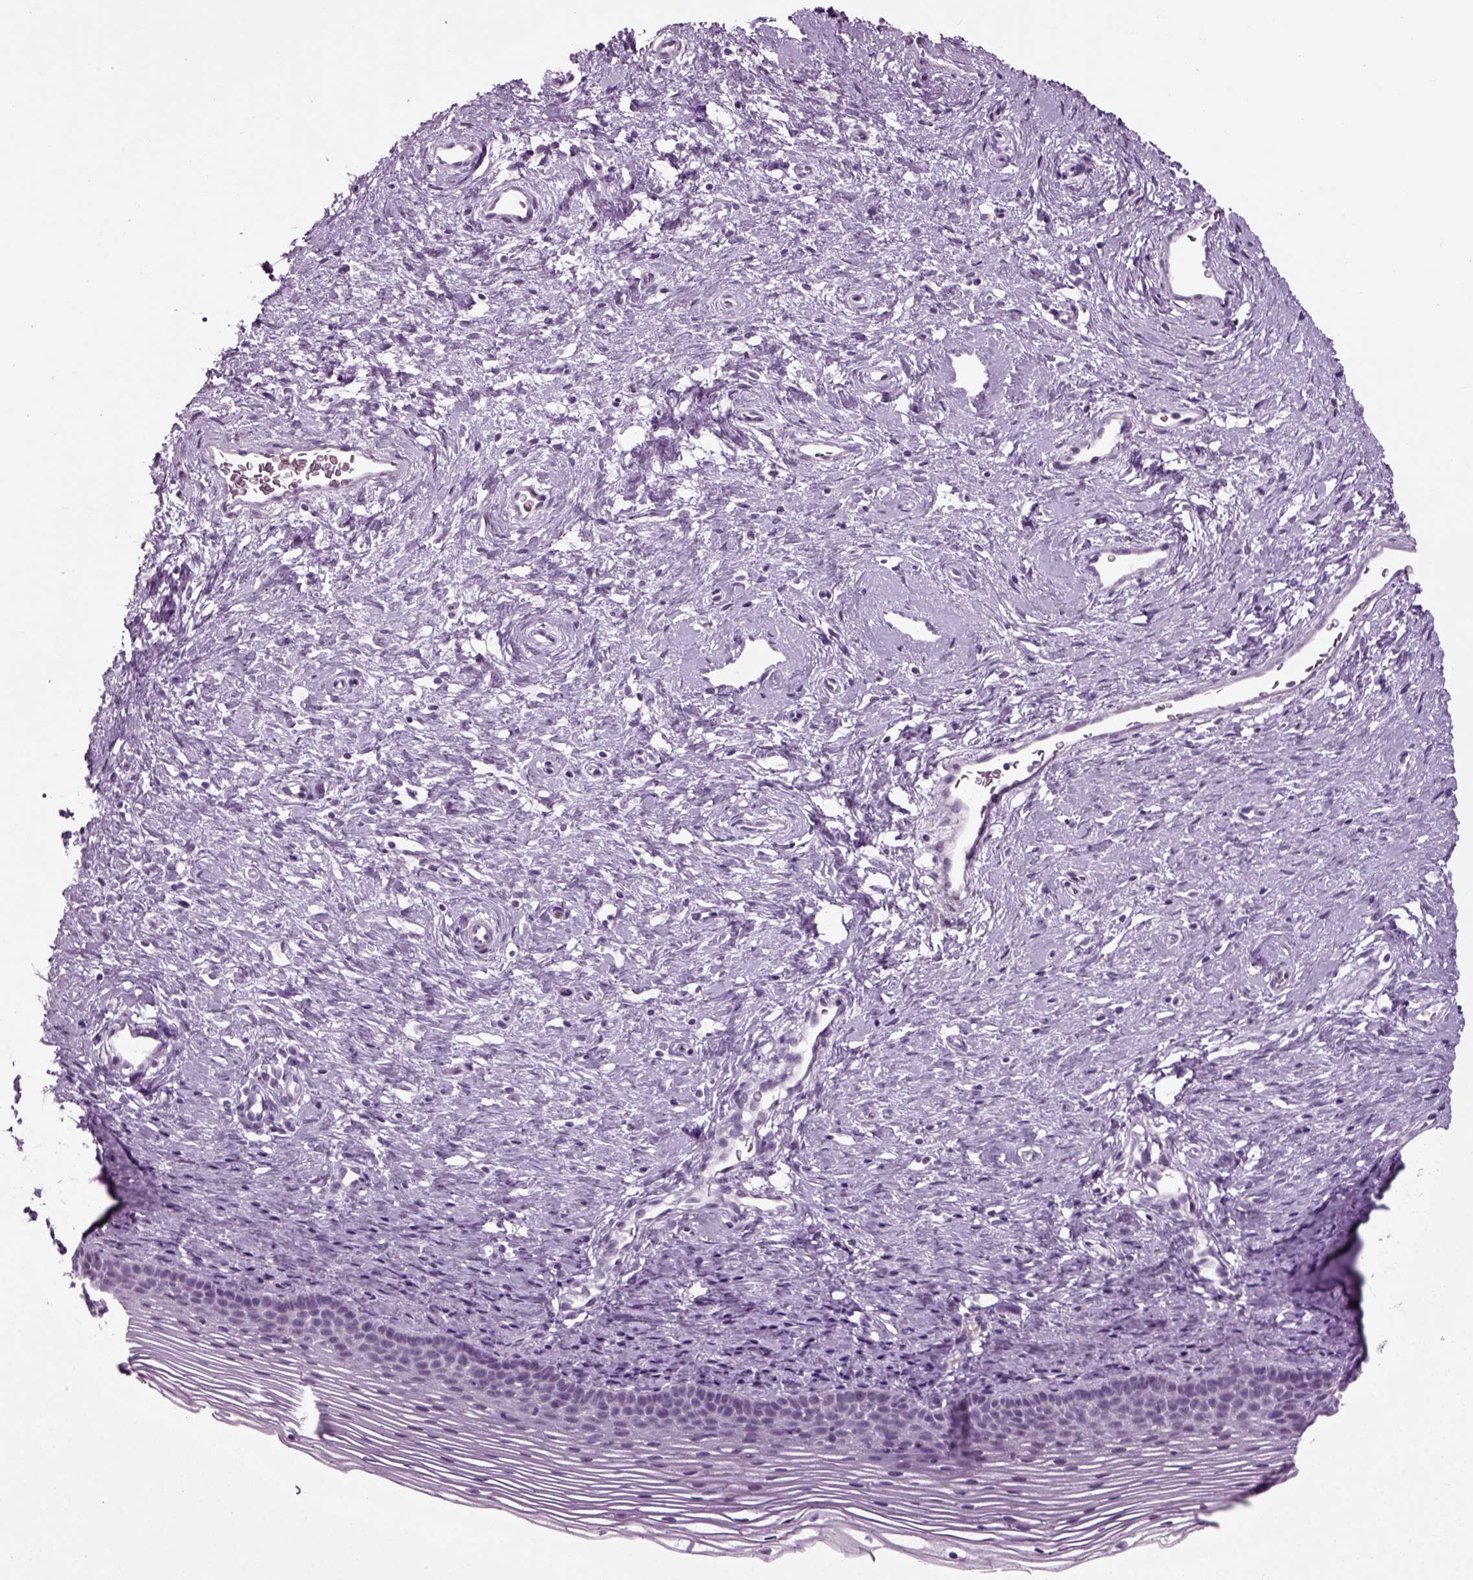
{"staining": {"intensity": "negative", "quantity": "none", "location": "none"}, "tissue": "cervix", "cell_type": "Glandular cells", "image_type": "normal", "snomed": [{"axis": "morphology", "description": "Normal tissue, NOS"}, {"axis": "topography", "description": "Cervix"}], "caption": "Immunohistochemistry (IHC) histopathology image of unremarkable human cervix stained for a protein (brown), which reveals no staining in glandular cells.", "gene": "ZC2HC1C", "patient": {"sex": "female", "age": 39}}